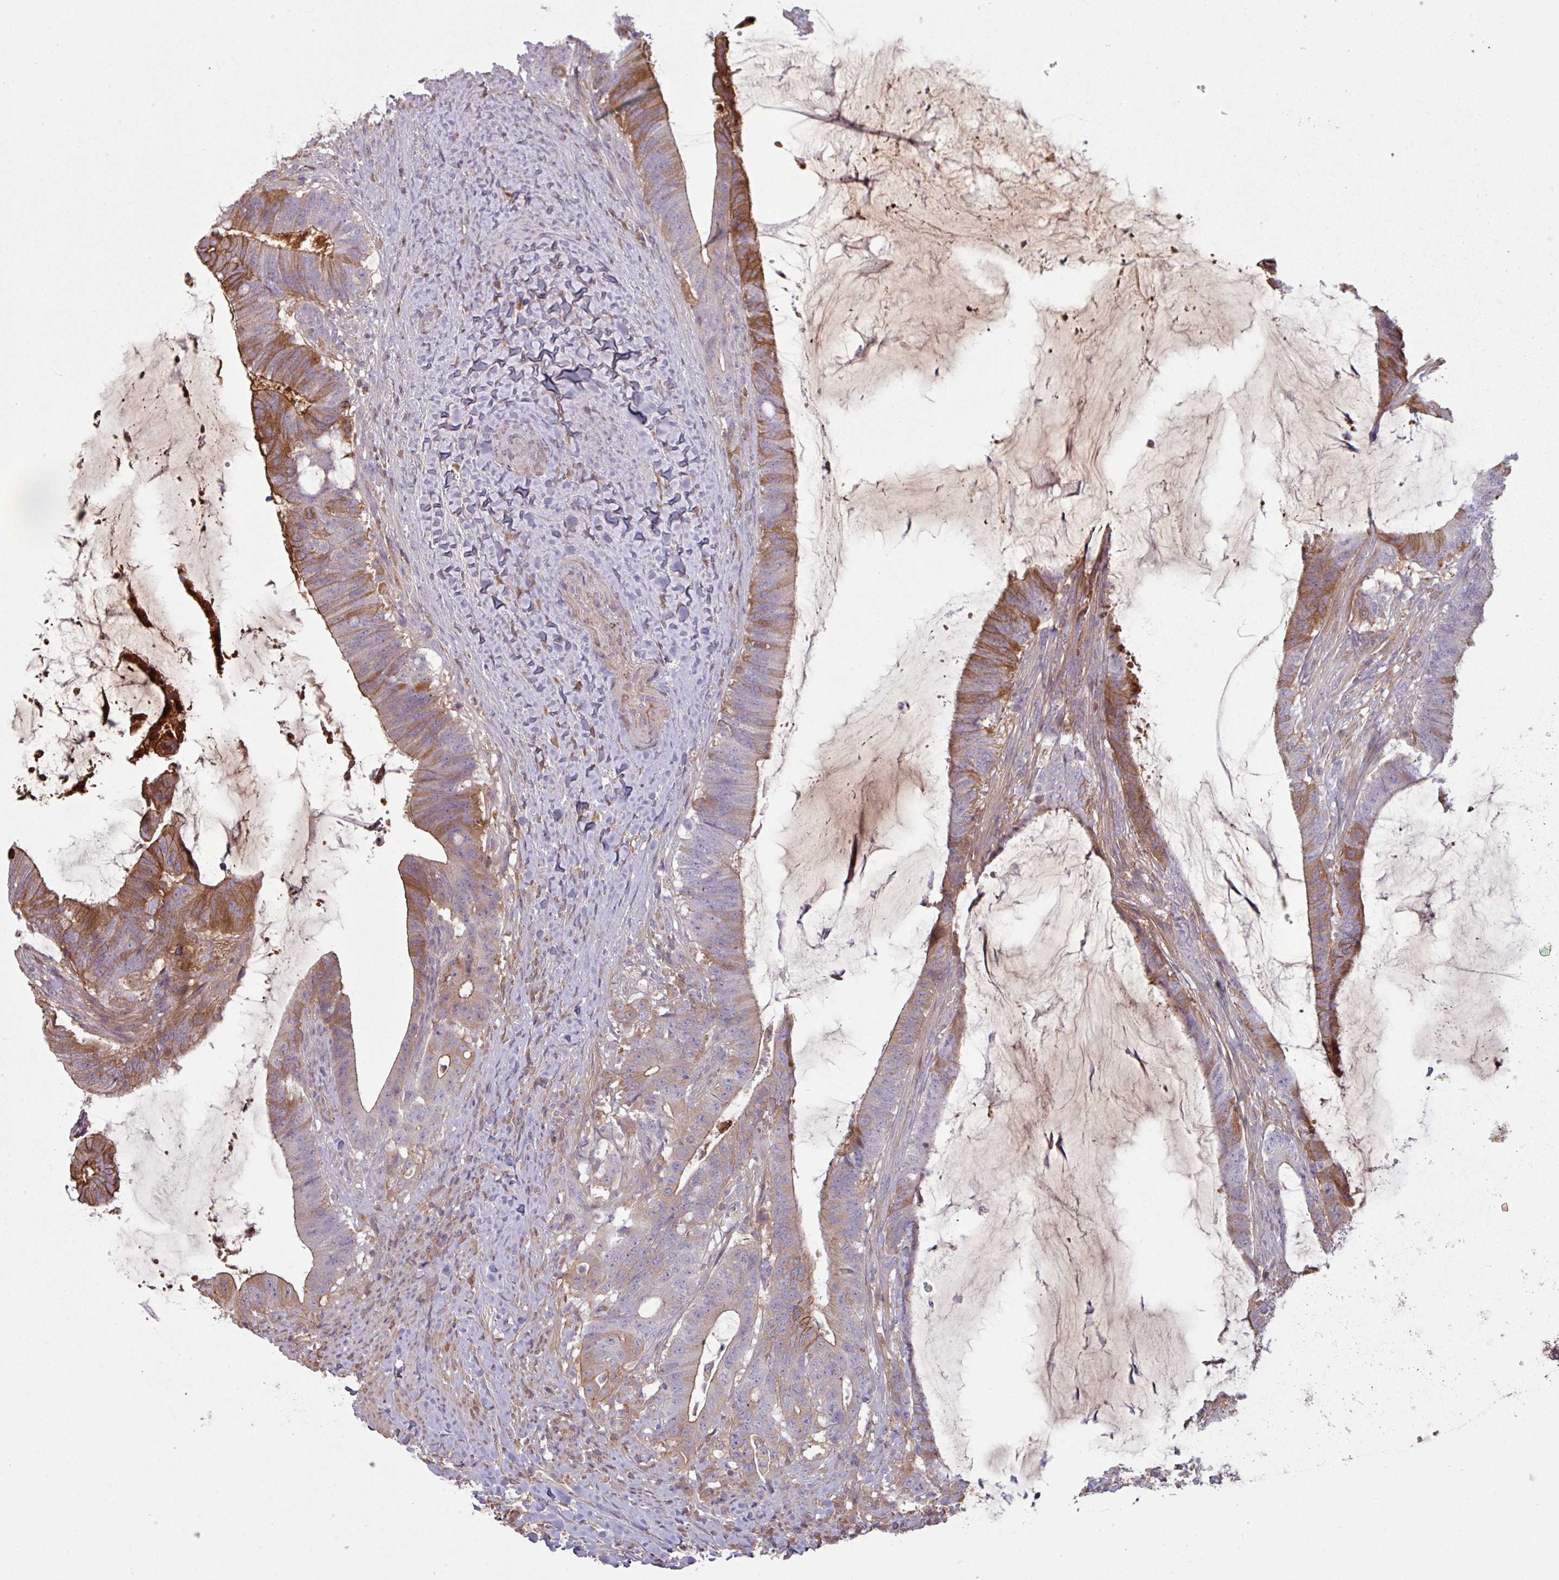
{"staining": {"intensity": "moderate", "quantity": "25%-75%", "location": "cytoplasmic/membranous"}, "tissue": "colorectal cancer", "cell_type": "Tumor cells", "image_type": "cancer", "snomed": [{"axis": "morphology", "description": "Adenocarcinoma, NOS"}, {"axis": "topography", "description": "Colon"}], "caption": "High-magnification brightfield microscopy of colorectal adenocarcinoma stained with DAB (brown) and counterstained with hematoxylin (blue). tumor cells exhibit moderate cytoplasmic/membranous staining is identified in approximately25%-75% of cells. The protein of interest is shown in brown color, while the nuclei are stained blue.", "gene": "C4B", "patient": {"sex": "female", "age": 43}}